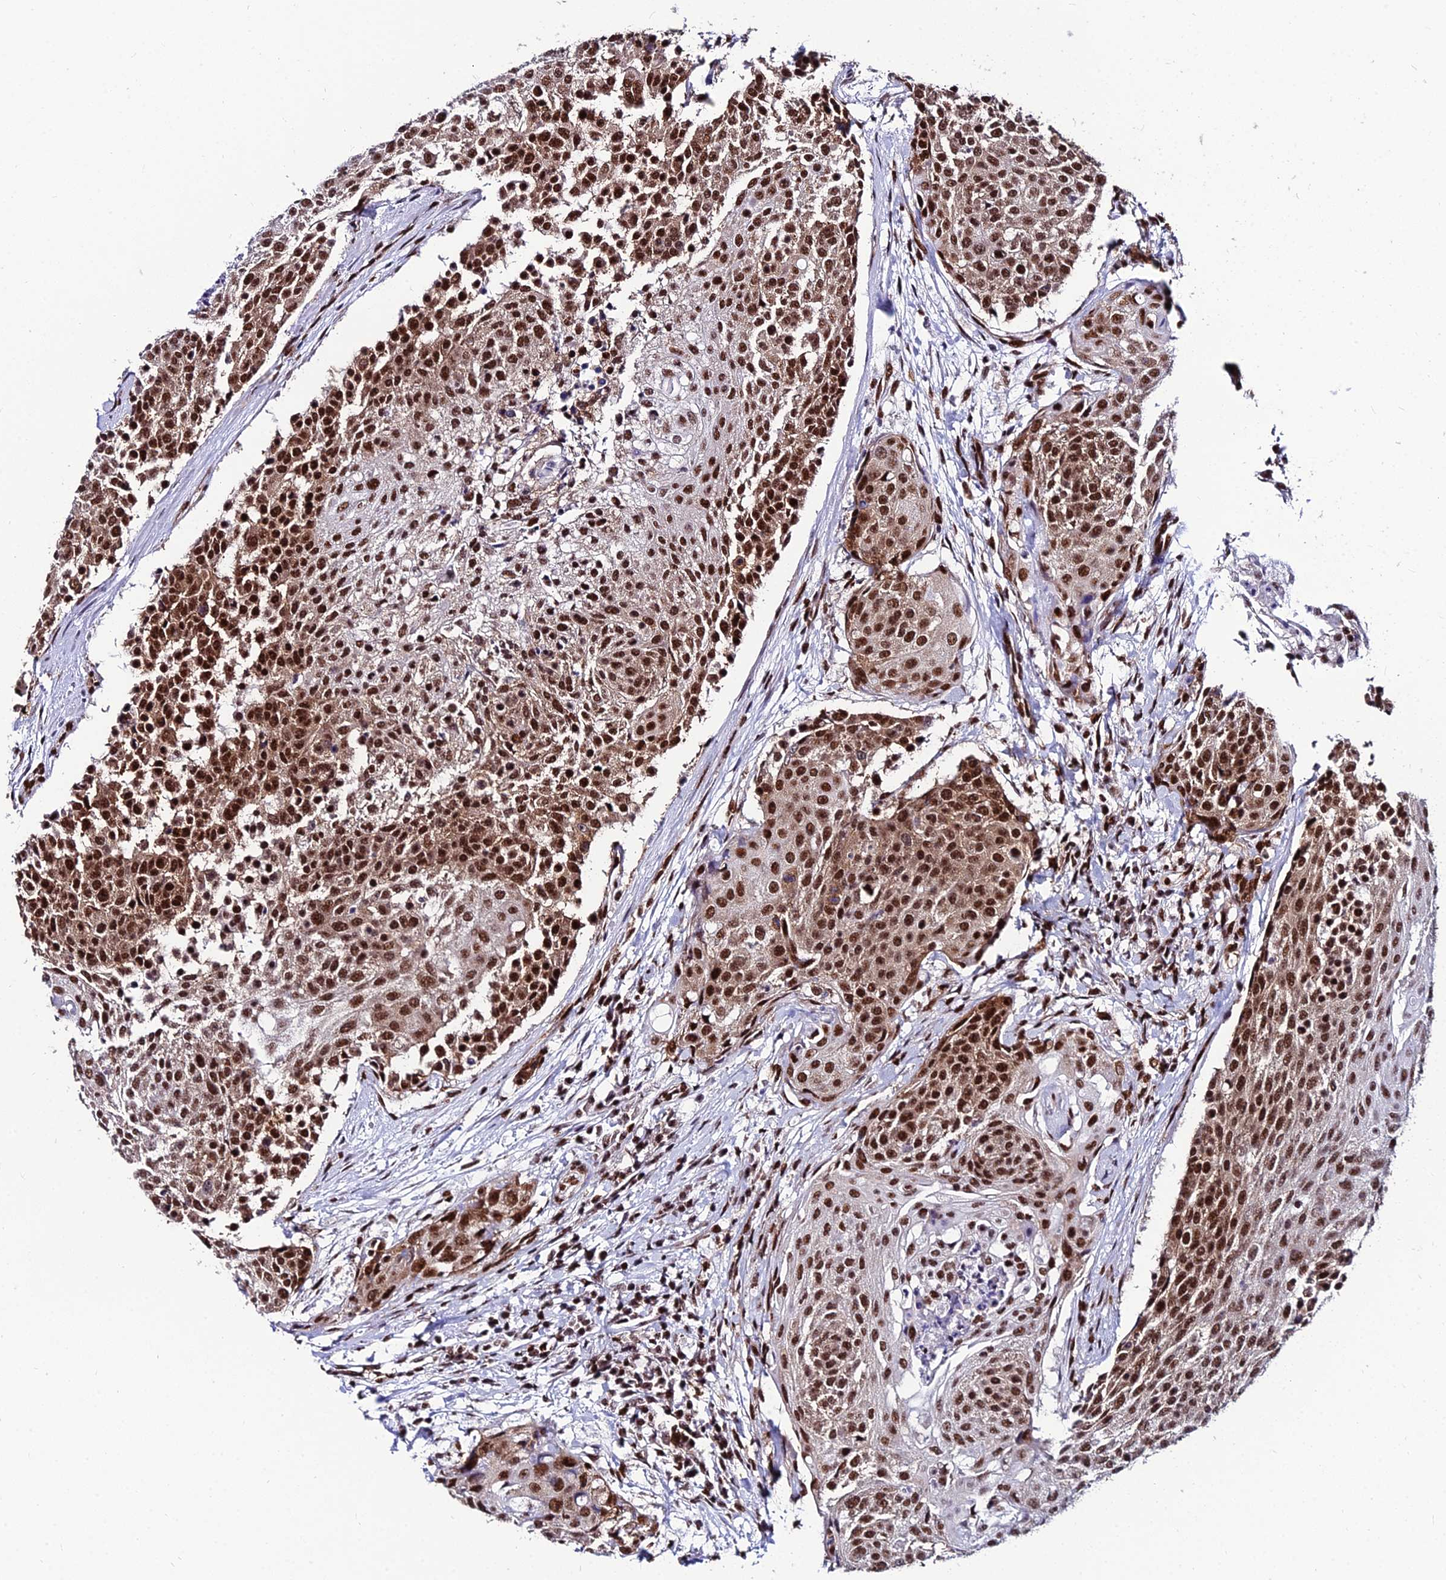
{"staining": {"intensity": "moderate", "quantity": ">75%", "location": "nuclear"}, "tissue": "urothelial cancer", "cell_type": "Tumor cells", "image_type": "cancer", "snomed": [{"axis": "morphology", "description": "Urothelial carcinoma, High grade"}, {"axis": "topography", "description": "Urinary bladder"}], "caption": "About >75% of tumor cells in human urothelial cancer show moderate nuclear protein positivity as visualized by brown immunohistochemical staining.", "gene": "HNRNPH1", "patient": {"sex": "female", "age": 63}}